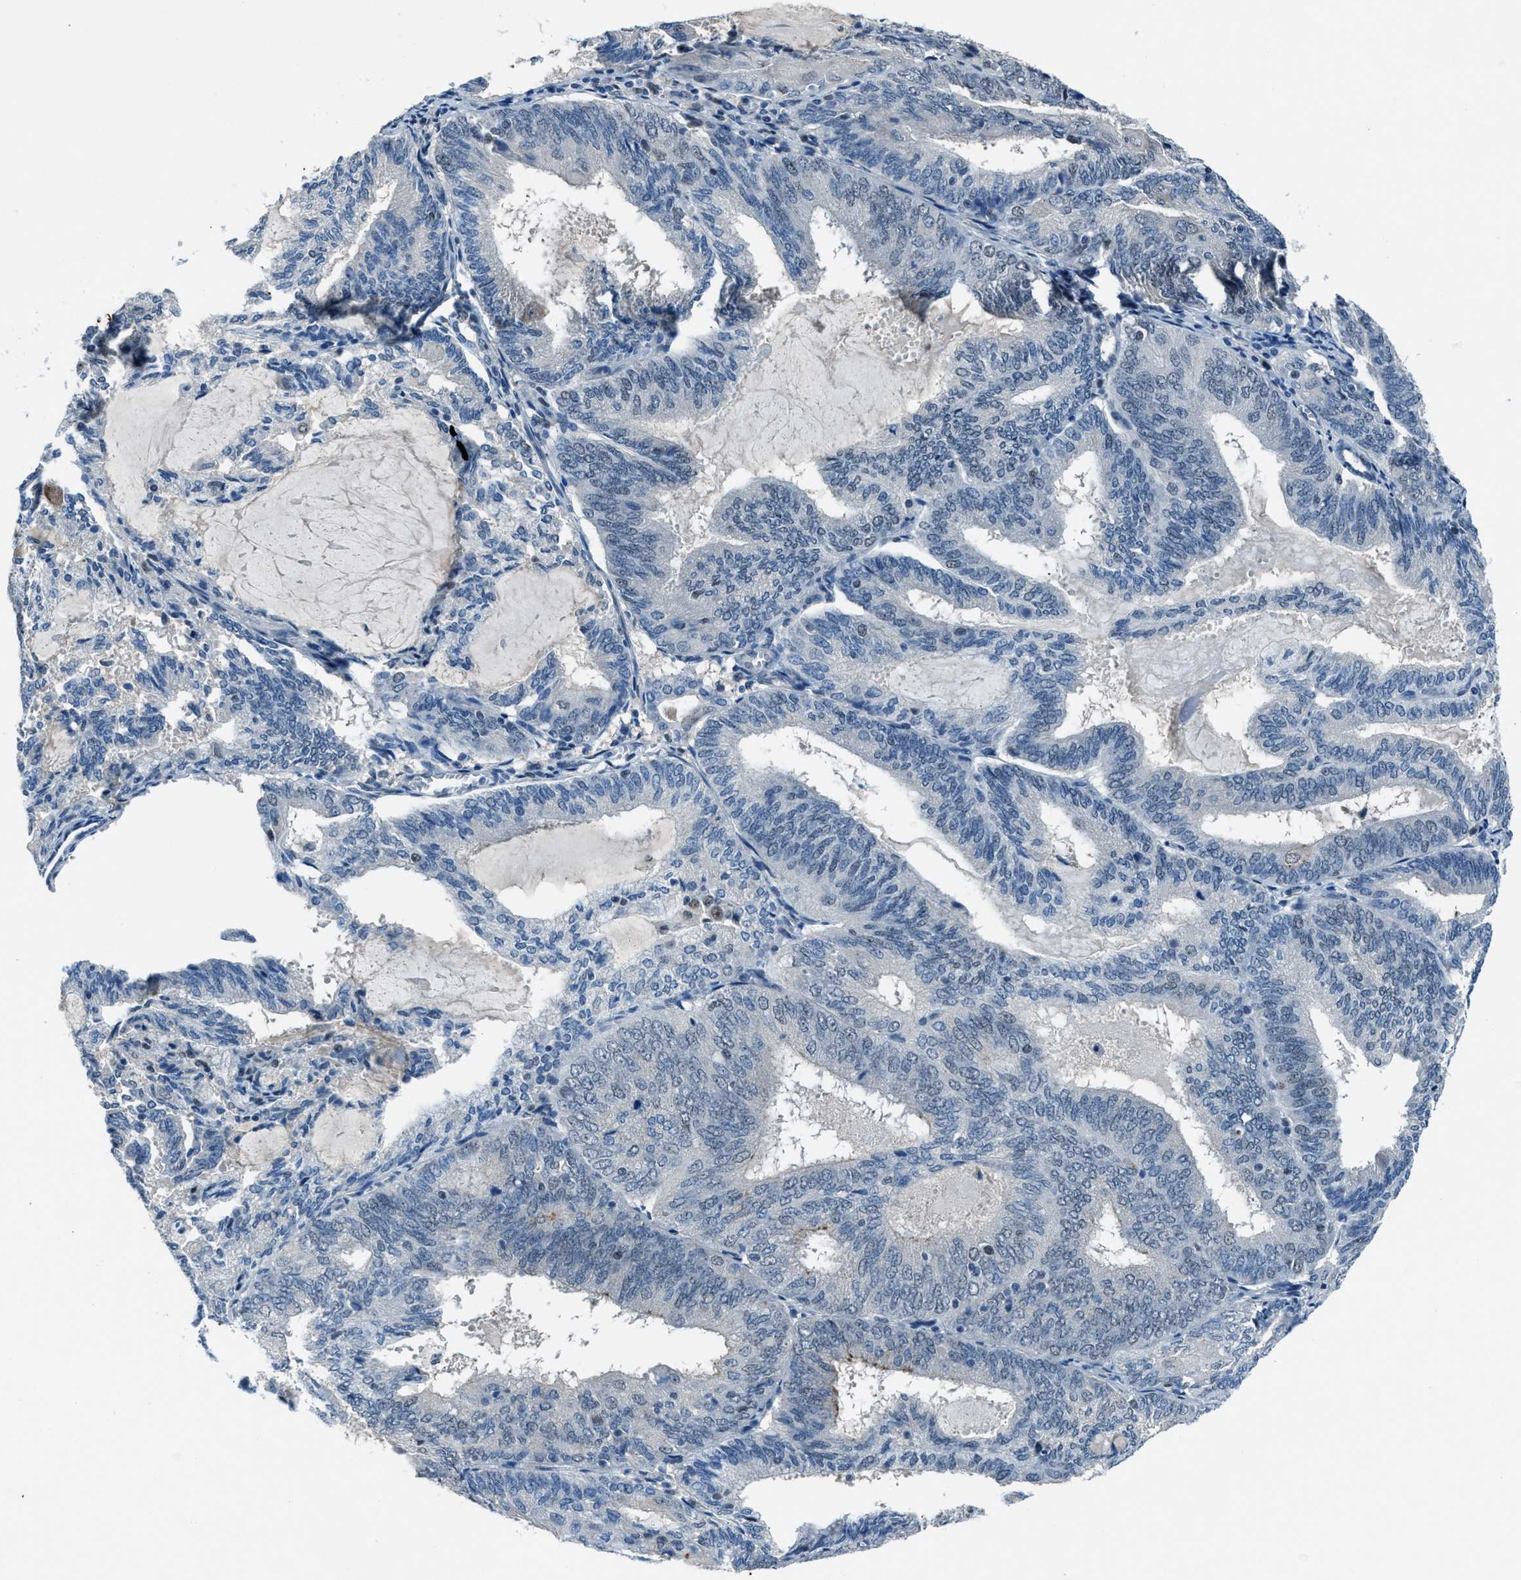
{"staining": {"intensity": "negative", "quantity": "none", "location": "none"}, "tissue": "endometrial cancer", "cell_type": "Tumor cells", "image_type": "cancer", "snomed": [{"axis": "morphology", "description": "Adenocarcinoma, NOS"}, {"axis": "topography", "description": "Endometrium"}], "caption": "Endometrial cancer was stained to show a protein in brown. There is no significant staining in tumor cells. The staining was performed using DAB (3,3'-diaminobenzidine) to visualize the protein expression in brown, while the nuclei were stained in blue with hematoxylin (Magnification: 20x).", "gene": "DUSP19", "patient": {"sex": "female", "age": 81}}